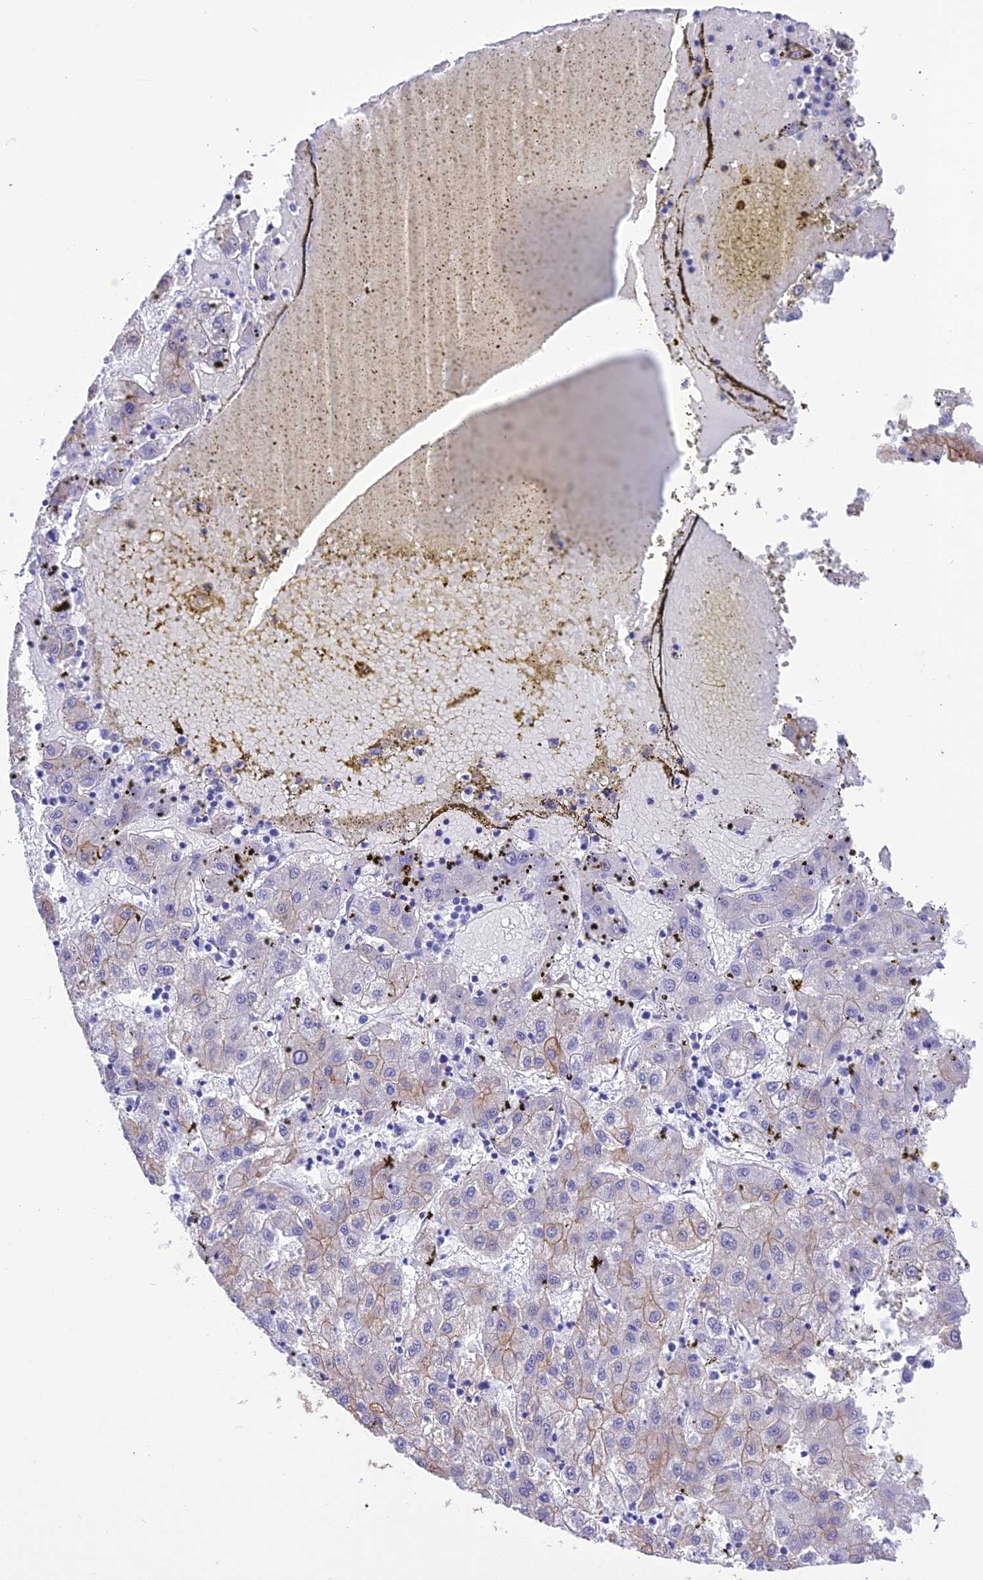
{"staining": {"intensity": "moderate", "quantity": "<25%", "location": "cytoplasmic/membranous"}, "tissue": "liver cancer", "cell_type": "Tumor cells", "image_type": "cancer", "snomed": [{"axis": "morphology", "description": "Carcinoma, Hepatocellular, NOS"}, {"axis": "topography", "description": "Liver"}], "caption": "Brown immunohistochemical staining in human liver cancer shows moderate cytoplasmic/membranous staining in approximately <25% of tumor cells.", "gene": "VPS52", "patient": {"sex": "male", "age": 72}}